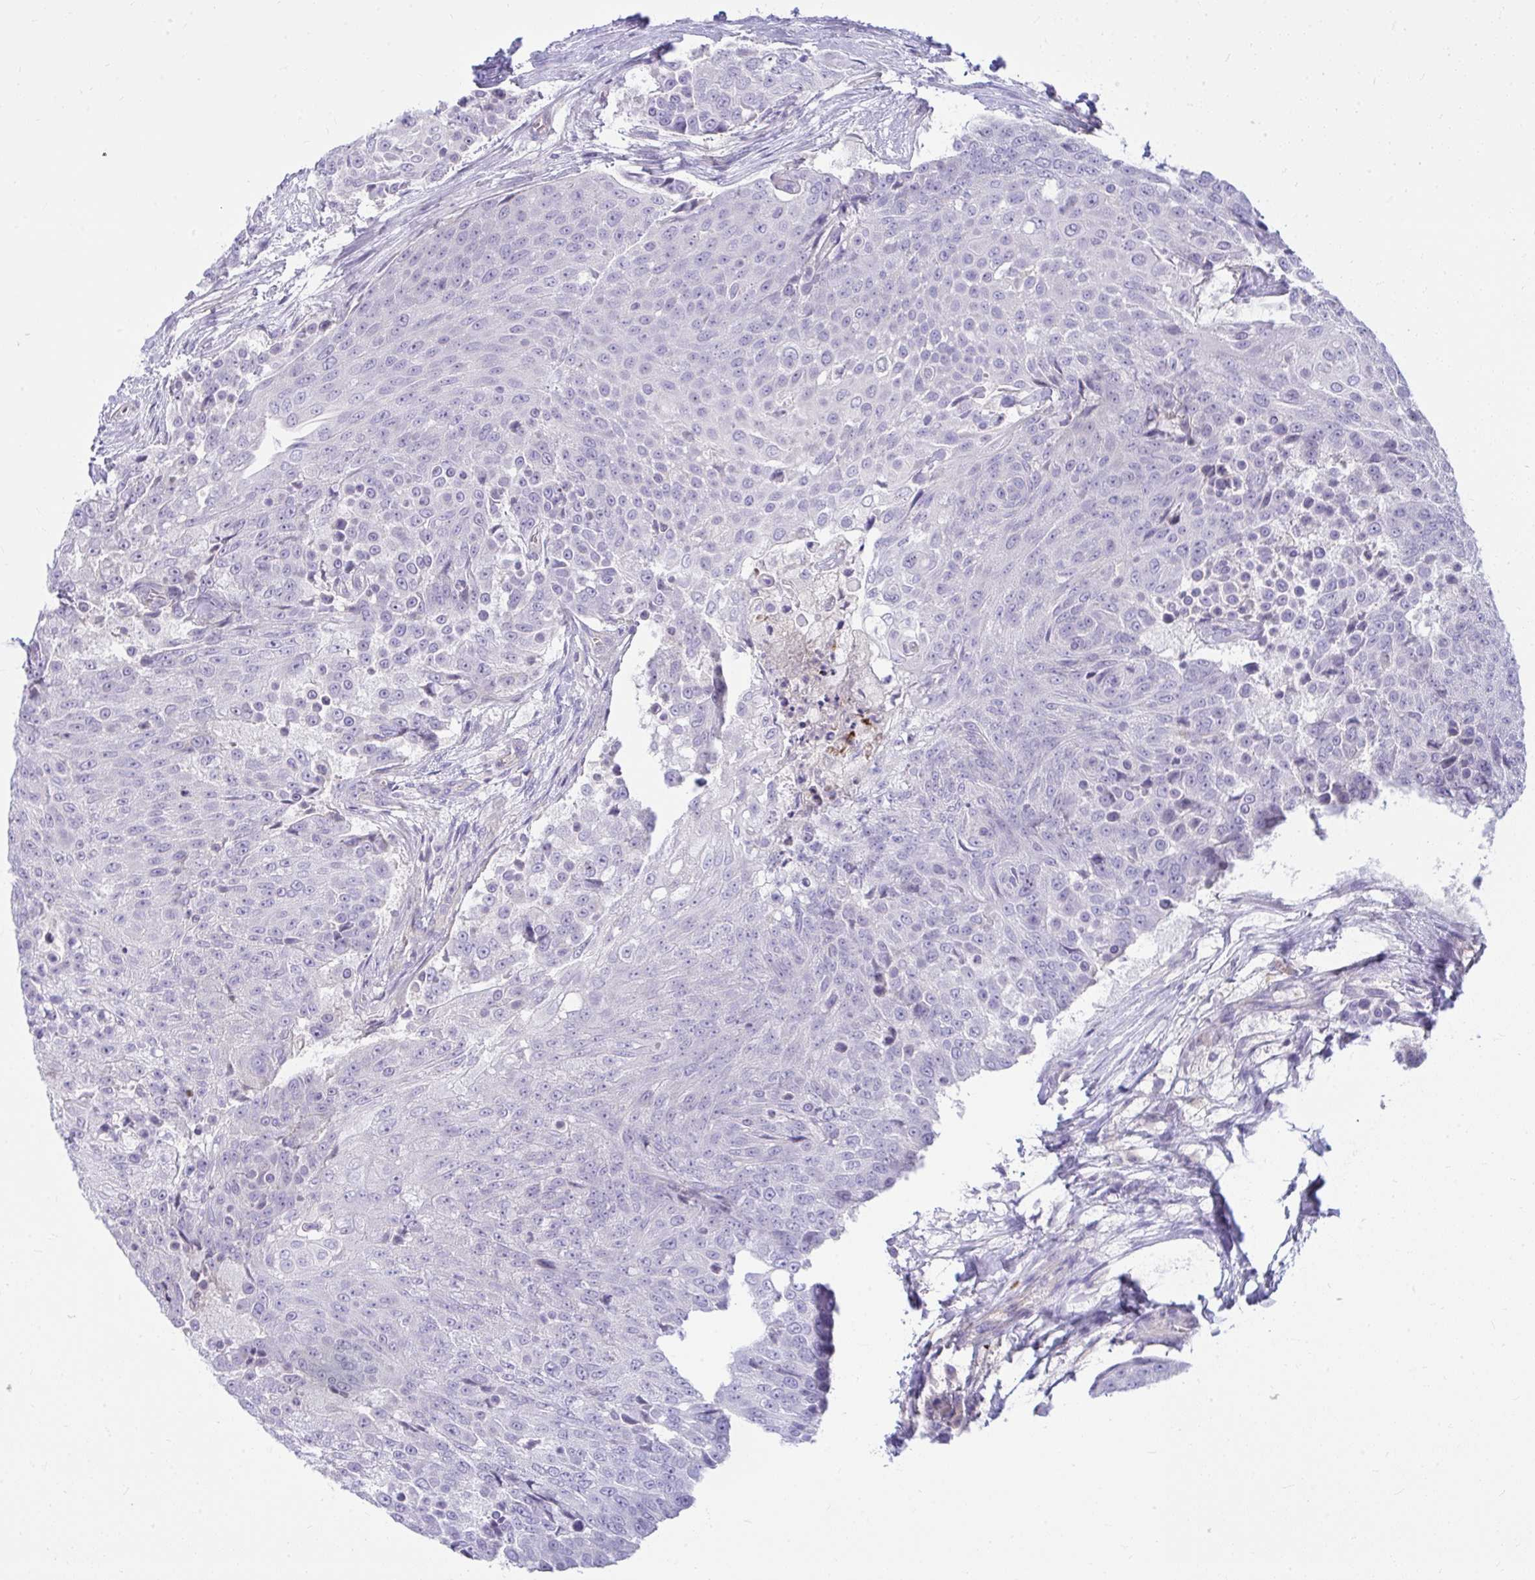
{"staining": {"intensity": "negative", "quantity": "none", "location": "none"}, "tissue": "urothelial cancer", "cell_type": "Tumor cells", "image_type": "cancer", "snomed": [{"axis": "morphology", "description": "Urothelial carcinoma, High grade"}, {"axis": "topography", "description": "Urinary bladder"}], "caption": "High power microscopy histopathology image of an immunohistochemistry micrograph of urothelial cancer, revealing no significant positivity in tumor cells.", "gene": "LRRC36", "patient": {"sex": "female", "age": 63}}